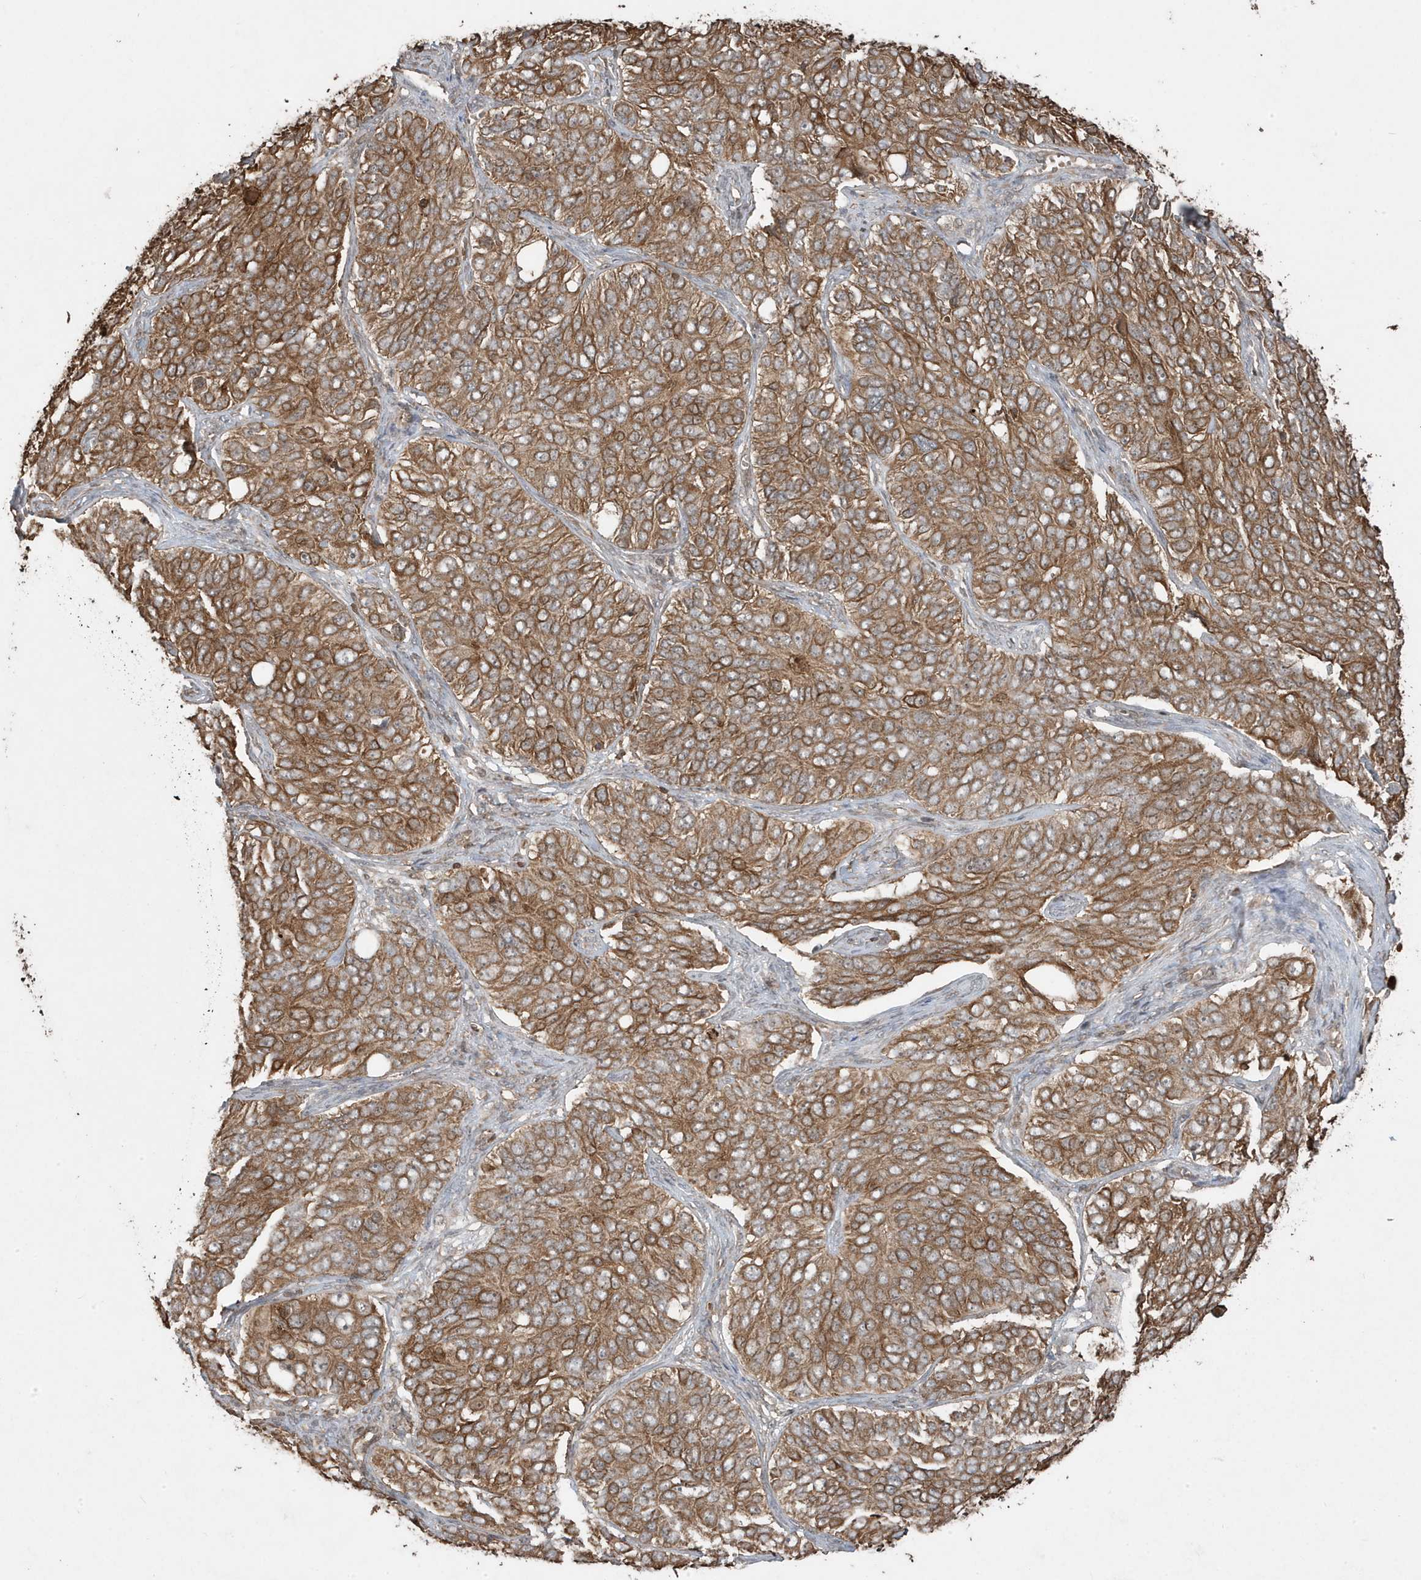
{"staining": {"intensity": "moderate", "quantity": ">75%", "location": "cytoplasmic/membranous"}, "tissue": "ovarian cancer", "cell_type": "Tumor cells", "image_type": "cancer", "snomed": [{"axis": "morphology", "description": "Carcinoma, endometroid"}, {"axis": "topography", "description": "Ovary"}], "caption": "A medium amount of moderate cytoplasmic/membranous staining is present in approximately >75% of tumor cells in endometroid carcinoma (ovarian) tissue. Using DAB (3,3'-diaminobenzidine) (brown) and hematoxylin (blue) stains, captured at high magnification using brightfield microscopy.", "gene": "ASAP1", "patient": {"sex": "female", "age": 51}}